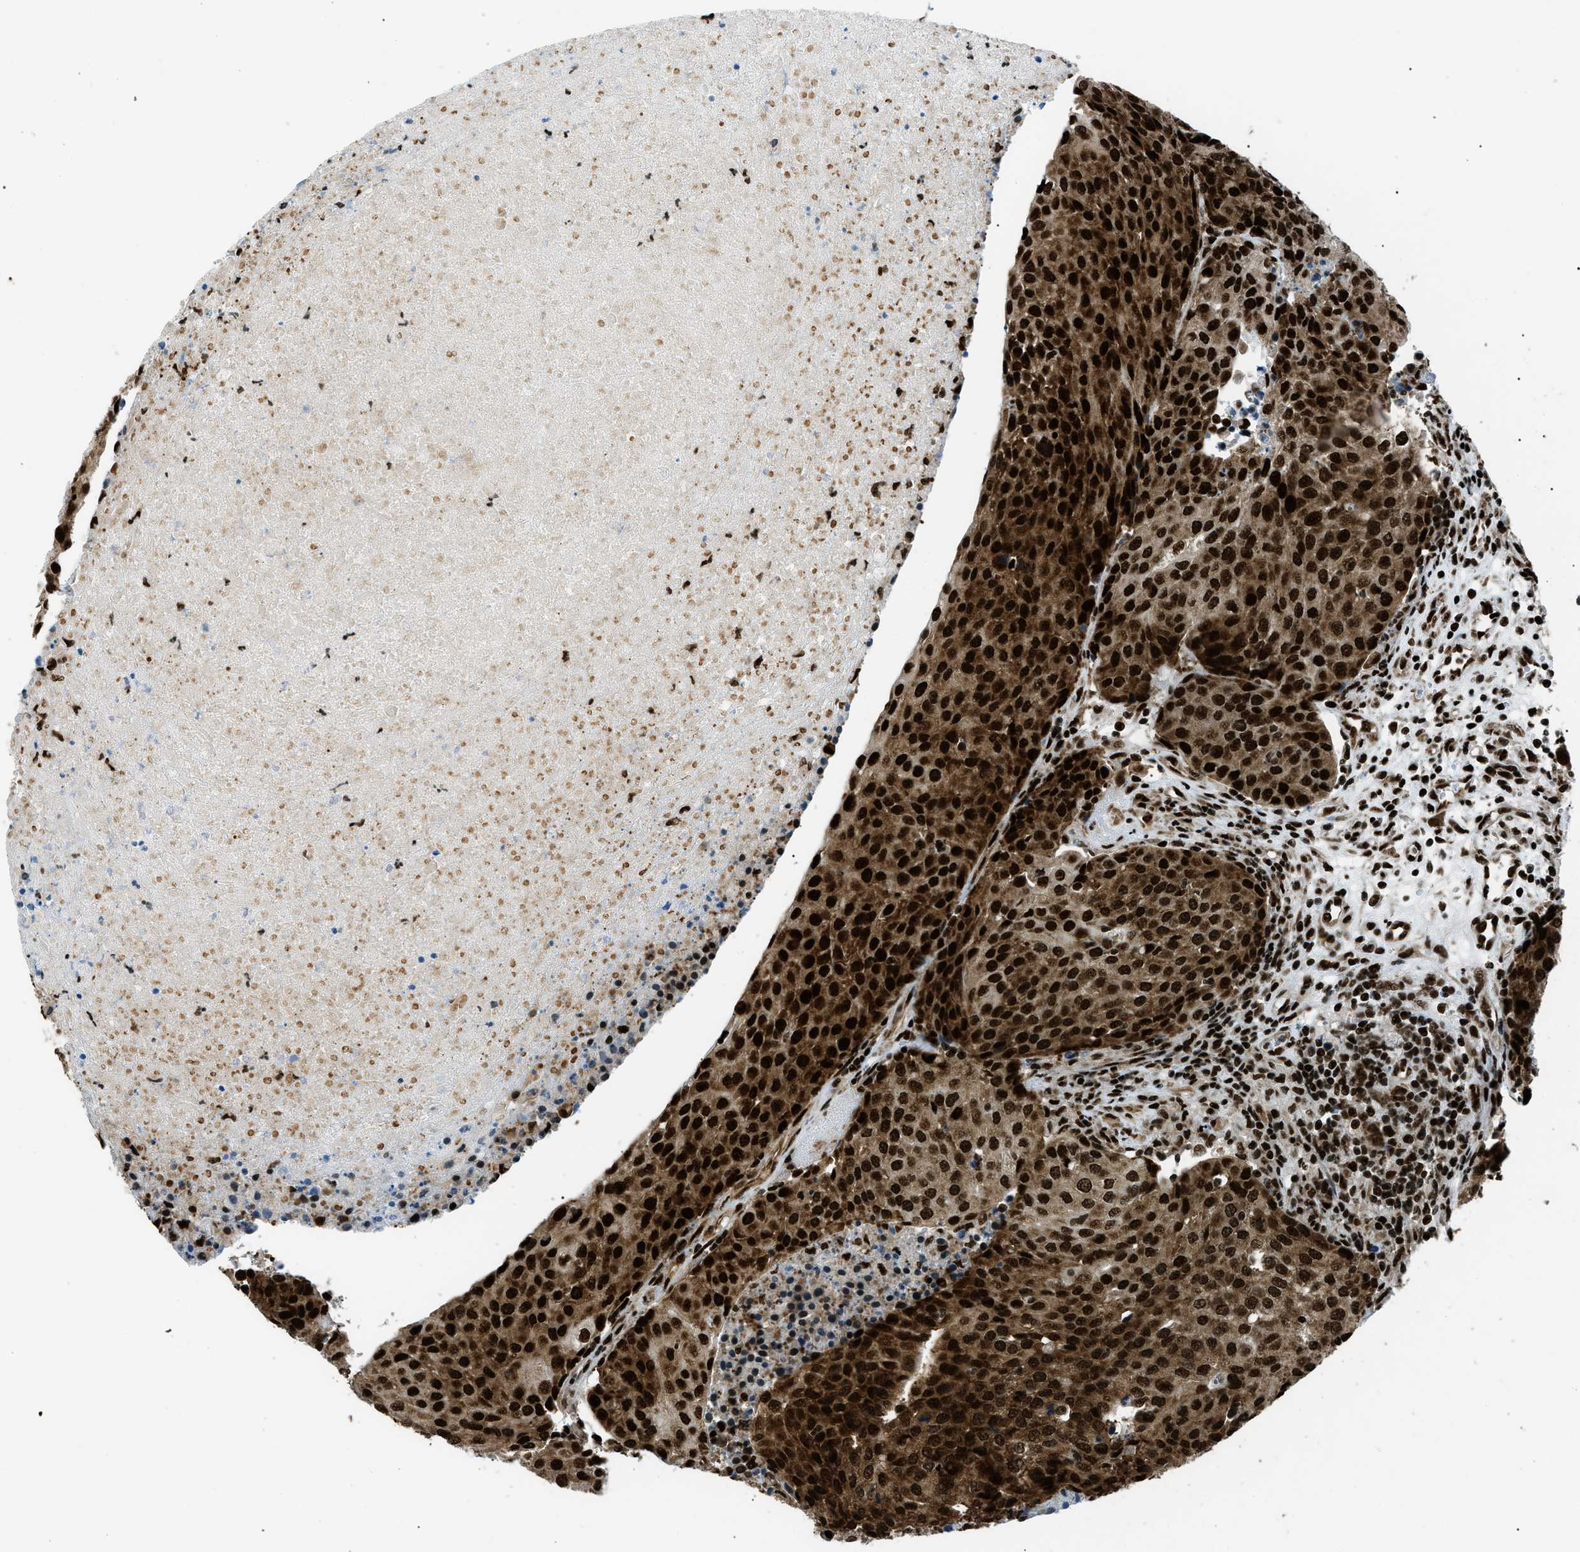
{"staining": {"intensity": "strong", "quantity": ">75%", "location": "cytoplasmic/membranous,nuclear"}, "tissue": "urothelial cancer", "cell_type": "Tumor cells", "image_type": "cancer", "snomed": [{"axis": "morphology", "description": "Urothelial carcinoma, High grade"}, {"axis": "topography", "description": "Urinary bladder"}], "caption": "Strong cytoplasmic/membranous and nuclear protein staining is present in about >75% of tumor cells in urothelial cancer.", "gene": "HNRNPK", "patient": {"sex": "female", "age": 85}}